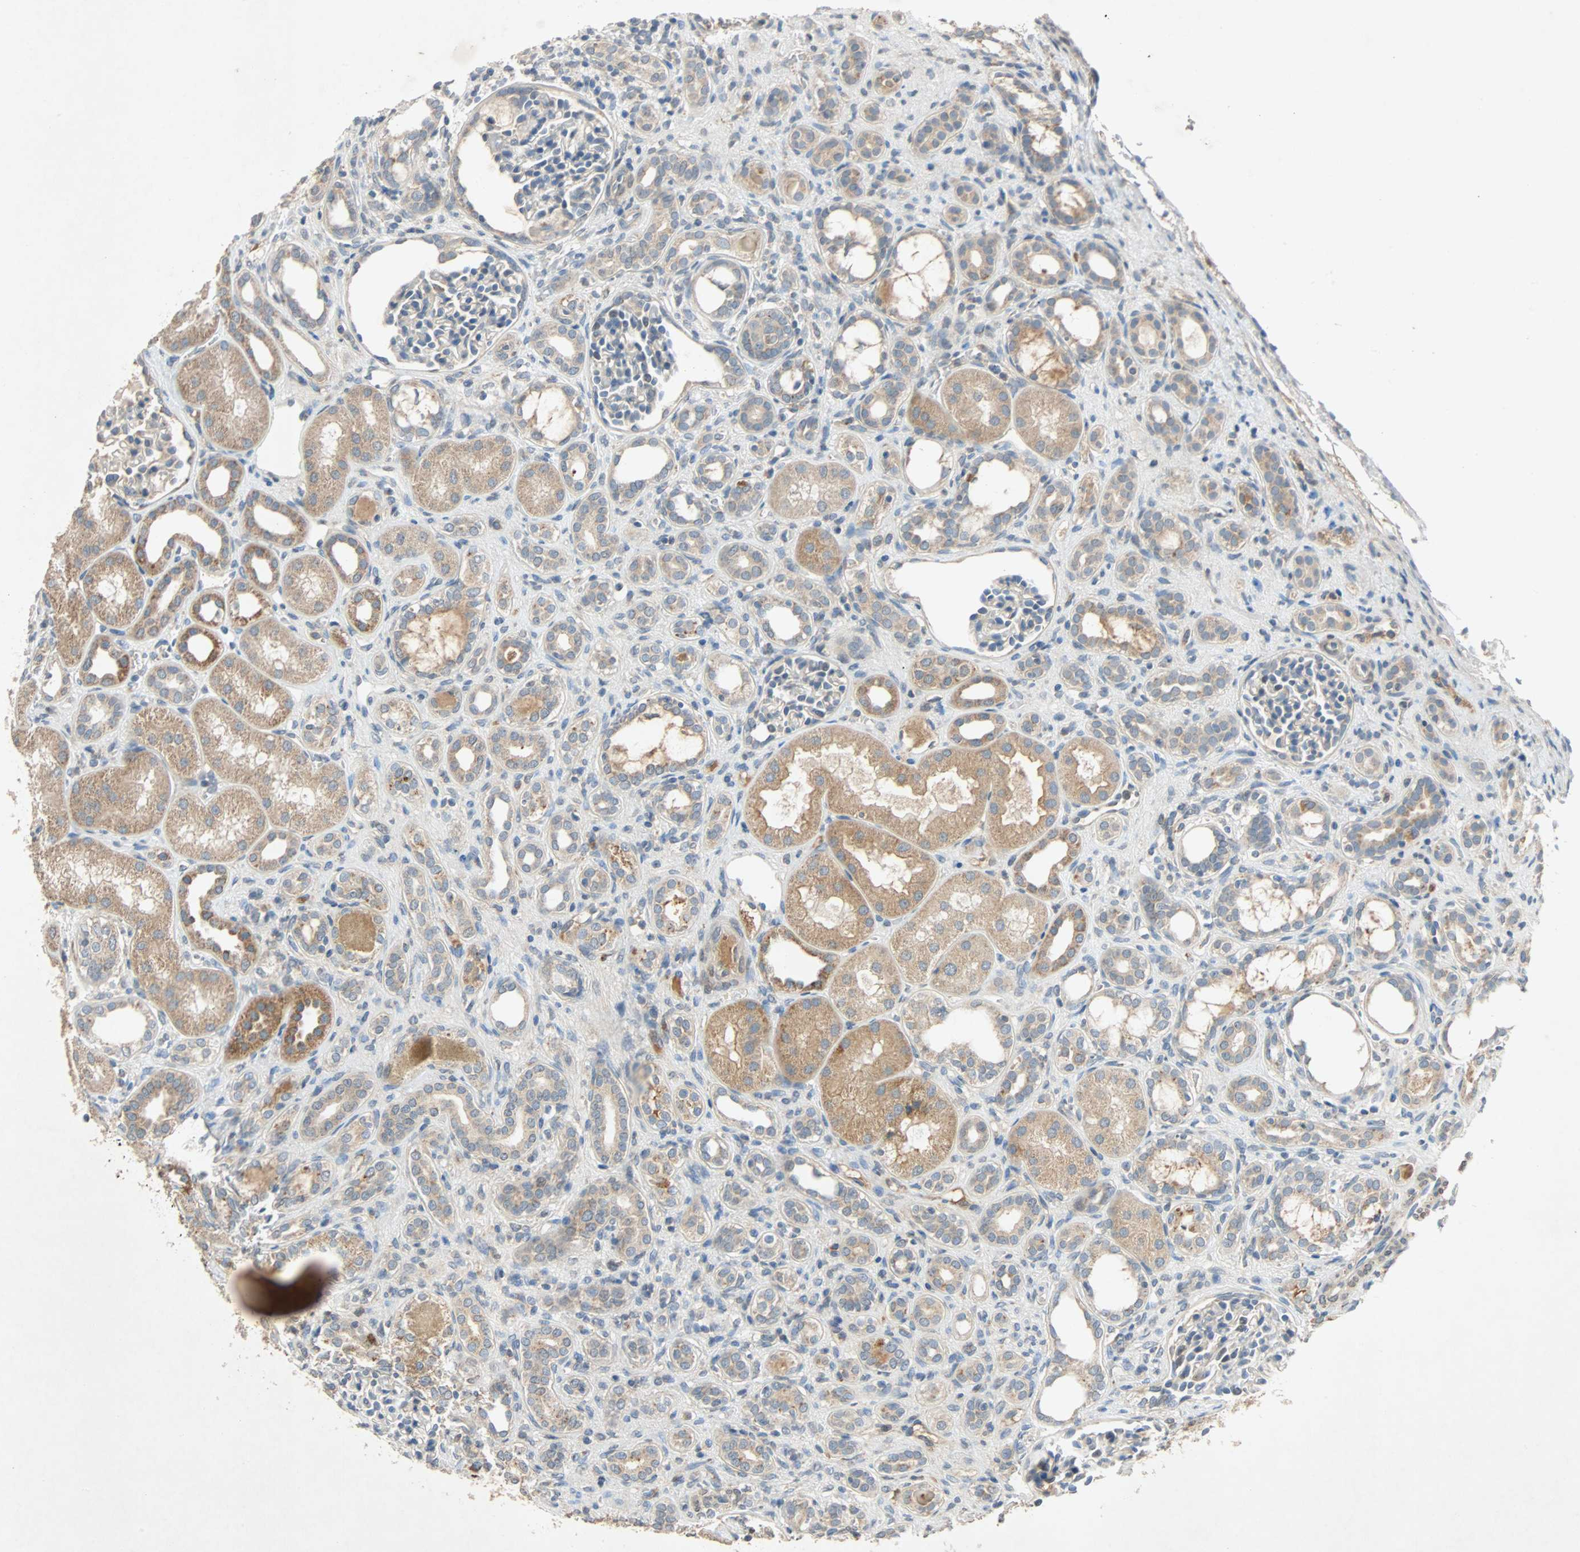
{"staining": {"intensity": "weak", "quantity": ">75%", "location": "cytoplasmic/membranous"}, "tissue": "kidney", "cell_type": "Cells in glomeruli", "image_type": "normal", "snomed": [{"axis": "morphology", "description": "Normal tissue, NOS"}, {"axis": "topography", "description": "Kidney"}], "caption": "Immunohistochemical staining of benign kidney exhibits low levels of weak cytoplasmic/membranous staining in about >75% of cells in glomeruli. Using DAB (brown) and hematoxylin (blue) stains, captured at high magnification using brightfield microscopy.", "gene": "XYLT1", "patient": {"sex": "male", "age": 7}}